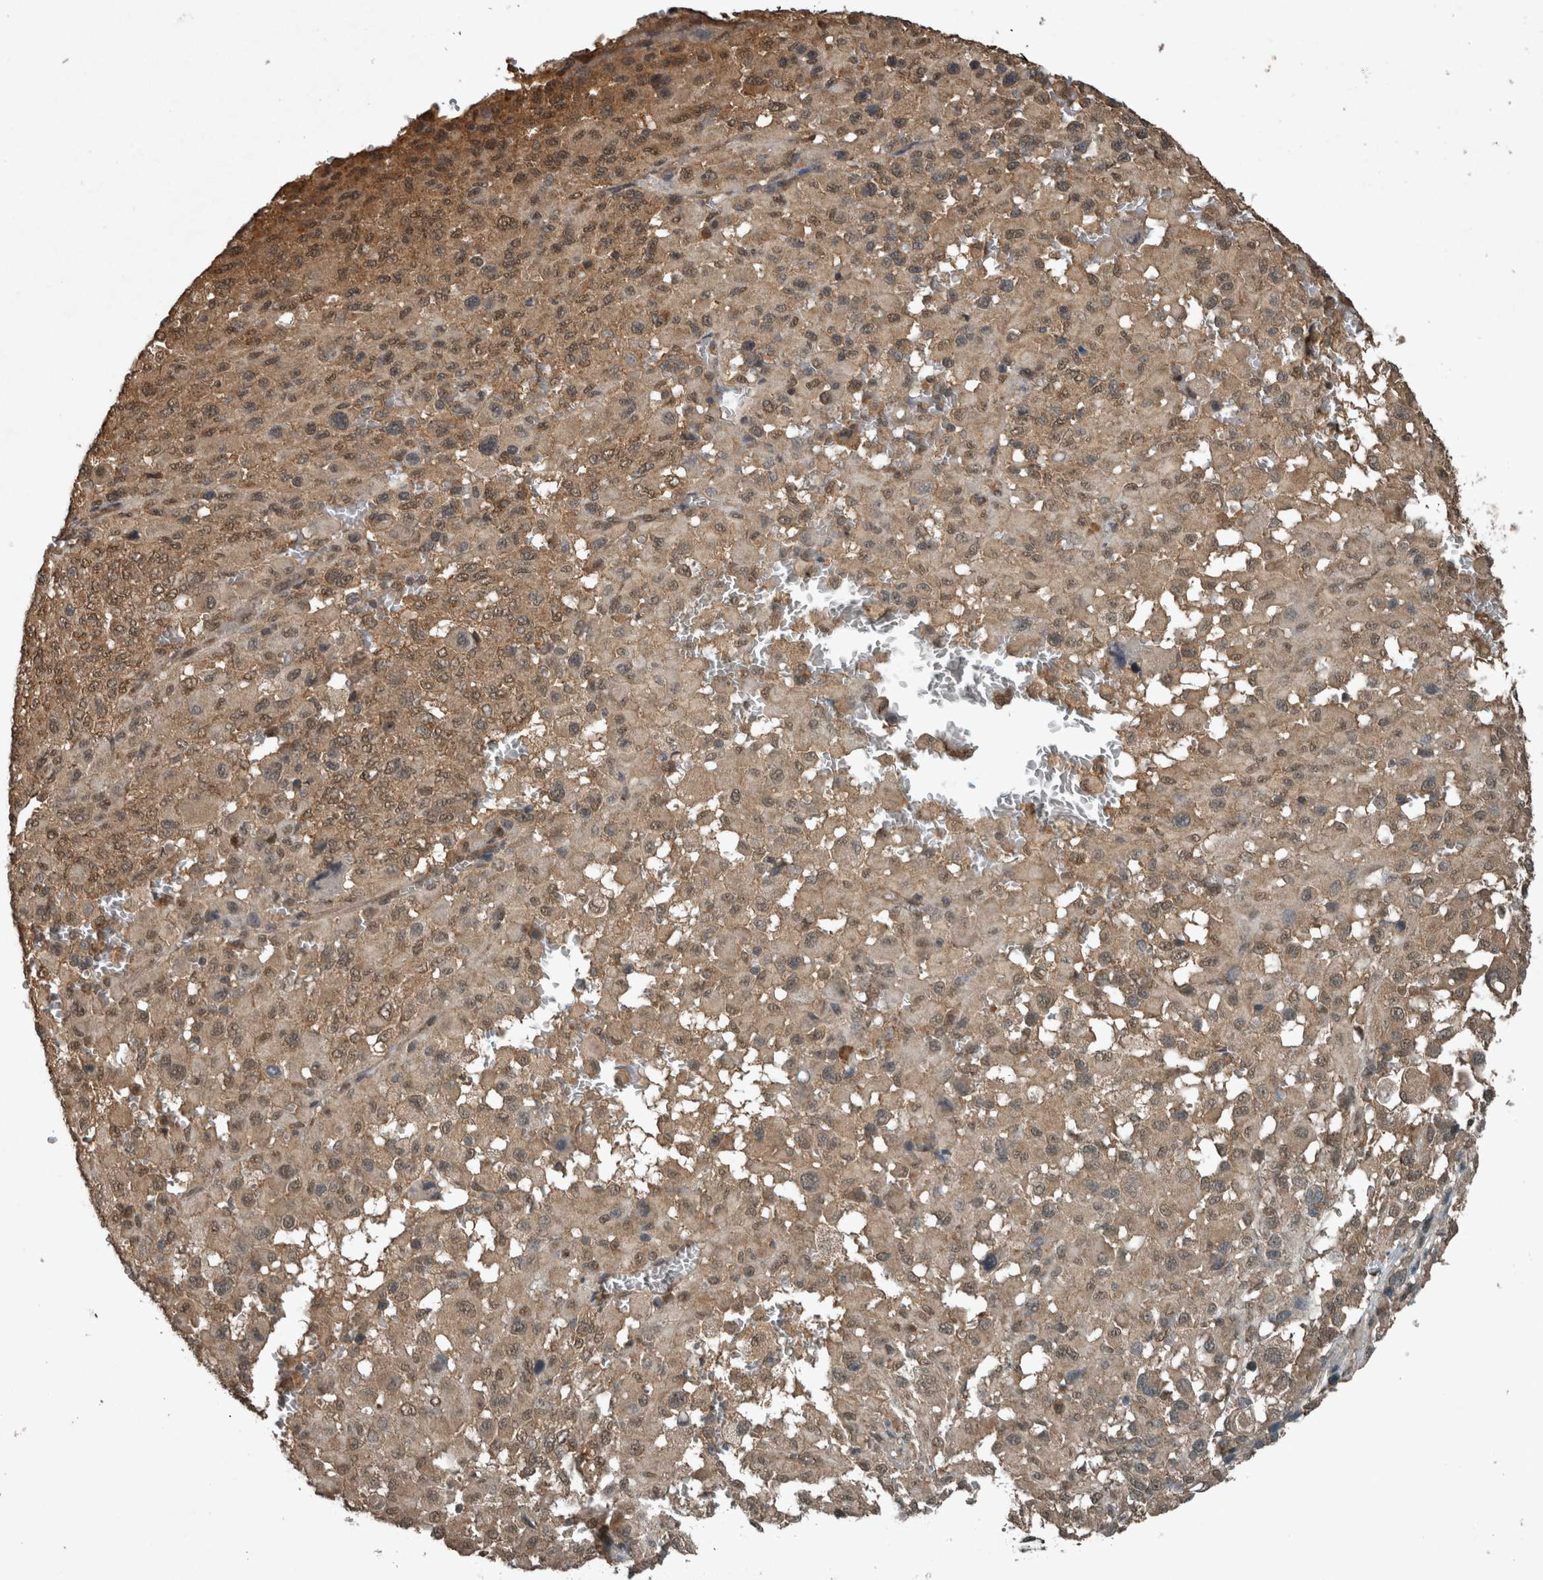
{"staining": {"intensity": "moderate", "quantity": "25%-75%", "location": "cytoplasmic/membranous,nuclear"}, "tissue": "melanoma", "cell_type": "Tumor cells", "image_type": "cancer", "snomed": [{"axis": "morphology", "description": "Malignant melanoma, Metastatic site"}, {"axis": "topography", "description": "Skin"}], "caption": "An IHC micrograph of neoplastic tissue is shown. Protein staining in brown shows moderate cytoplasmic/membranous and nuclear positivity in malignant melanoma (metastatic site) within tumor cells. (brown staining indicates protein expression, while blue staining denotes nuclei).", "gene": "ARHGEF12", "patient": {"sex": "female", "age": 74}}